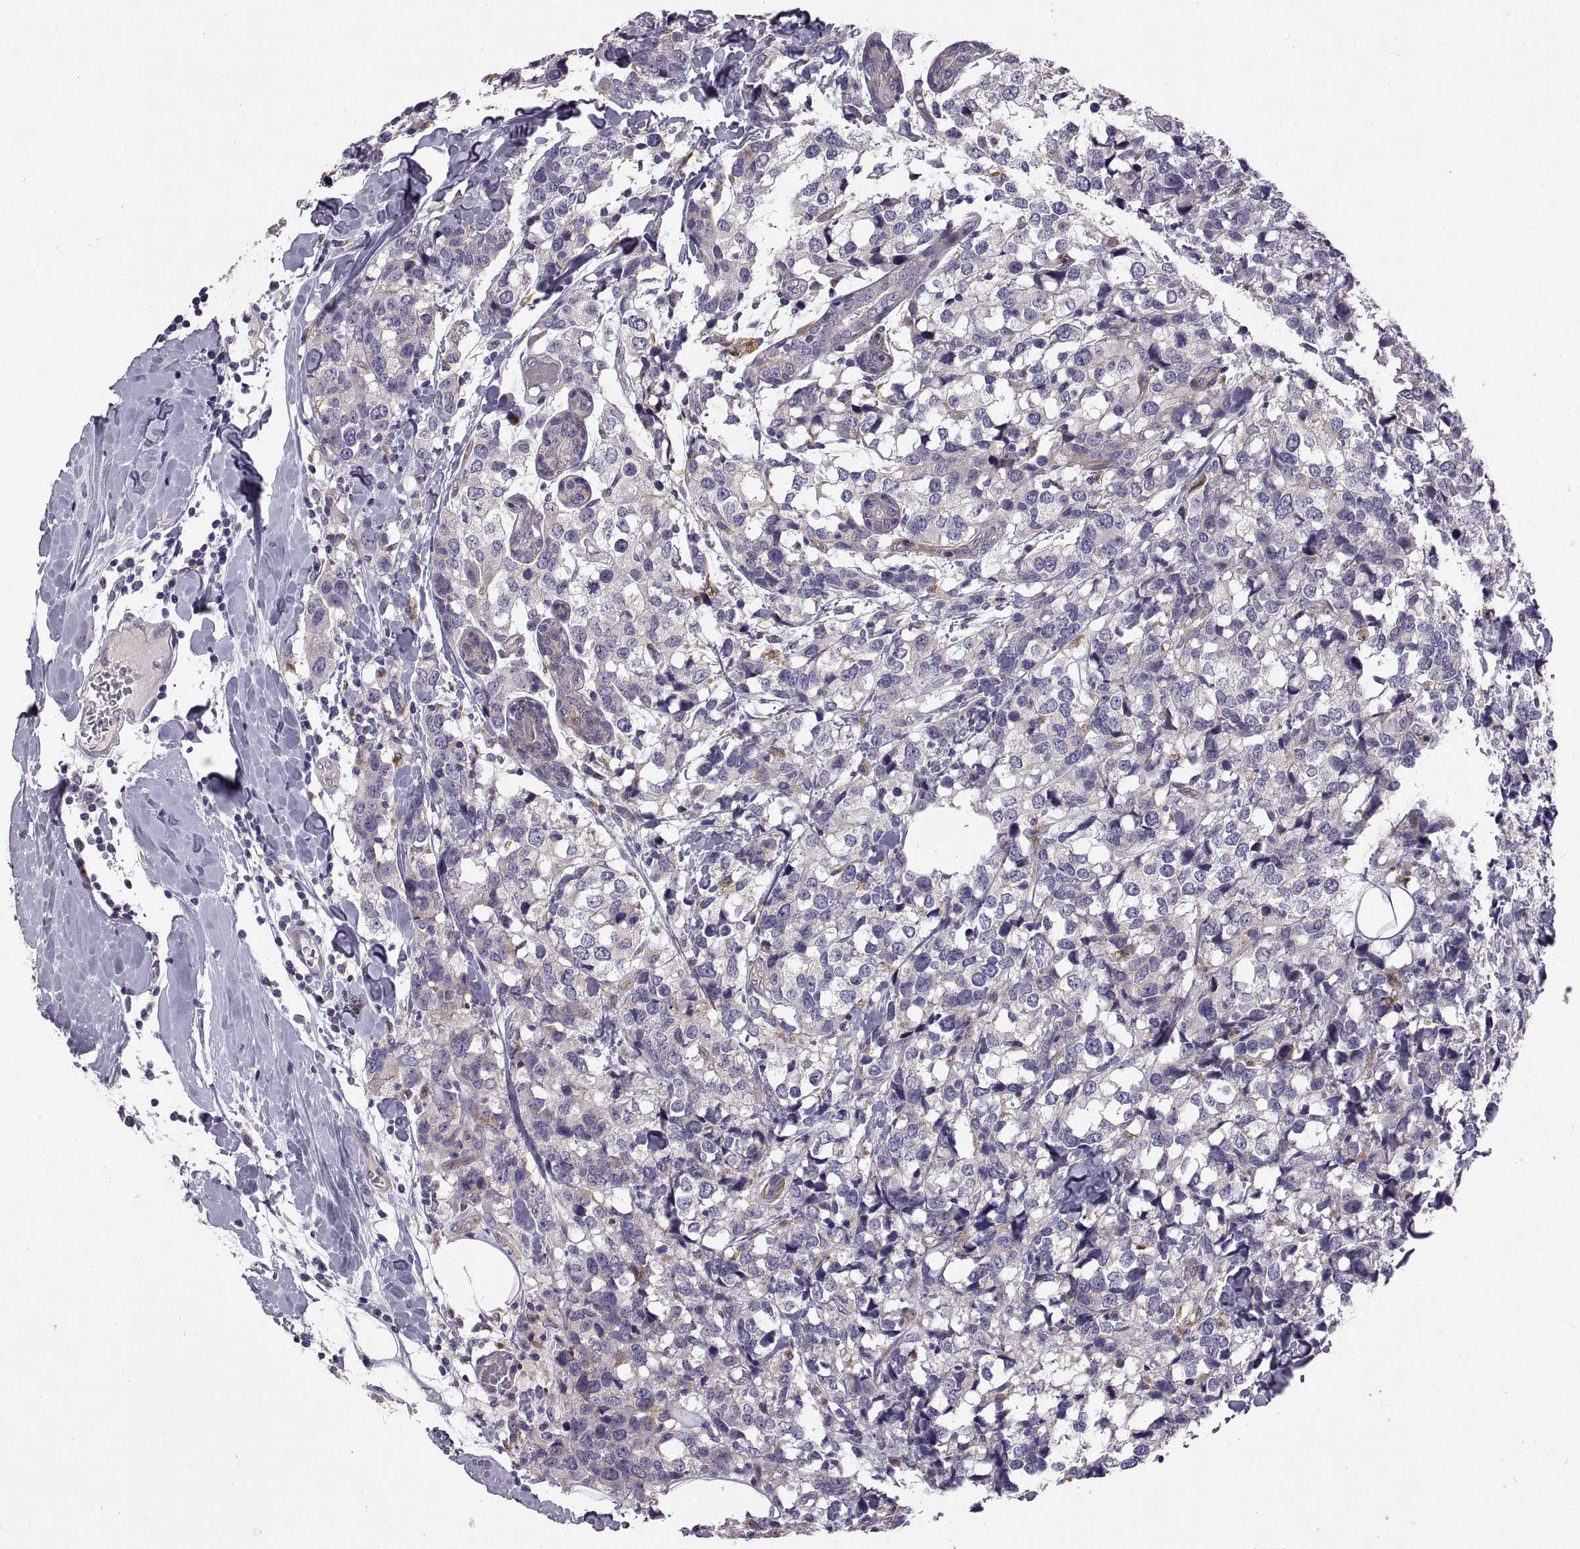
{"staining": {"intensity": "moderate", "quantity": "<25%", "location": "cytoplasmic/membranous"}, "tissue": "breast cancer", "cell_type": "Tumor cells", "image_type": "cancer", "snomed": [{"axis": "morphology", "description": "Lobular carcinoma"}, {"axis": "topography", "description": "Breast"}], "caption": "Breast lobular carcinoma stained with DAB (3,3'-diaminobenzidine) immunohistochemistry shows low levels of moderate cytoplasmic/membranous expression in approximately <25% of tumor cells.", "gene": "ARSL", "patient": {"sex": "female", "age": 59}}